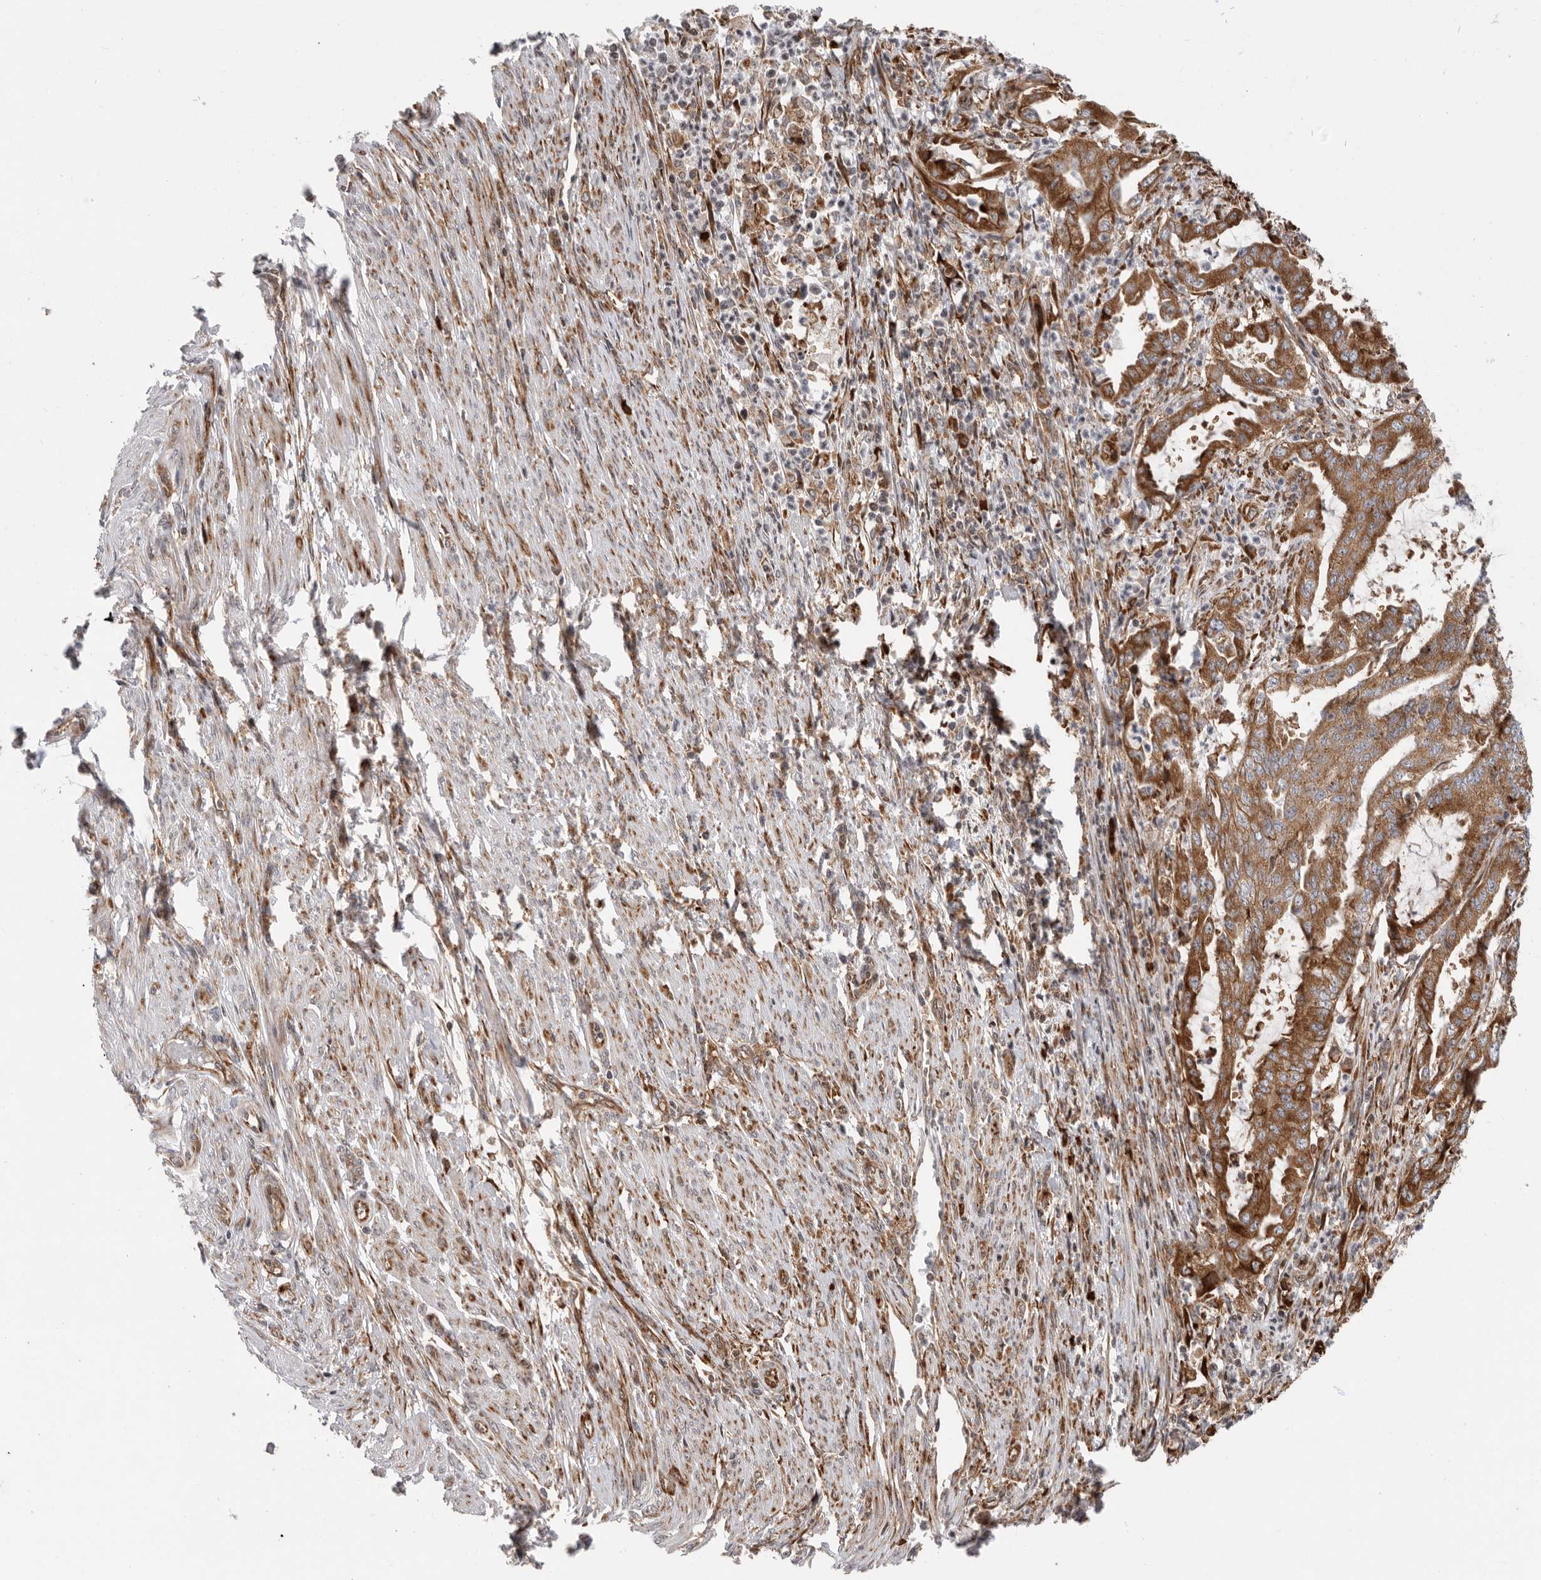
{"staining": {"intensity": "moderate", "quantity": ">75%", "location": "cytoplasmic/membranous"}, "tissue": "endometrial cancer", "cell_type": "Tumor cells", "image_type": "cancer", "snomed": [{"axis": "morphology", "description": "Adenocarcinoma, NOS"}, {"axis": "topography", "description": "Endometrium"}], "caption": "Immunohistochemistry (IHC) photomicrograph of neoplastic tissue: human adenocarcinoma (endometrial) stained using IHC demonstrates medium levels of moderate protein expression localized specifically in the cytoplasmic/membranous of tumor cells, appearing as a cytoplasmic/membranous brown color.", "gene": "FZD3", "patient": {"sex": "female", "age": 51}}